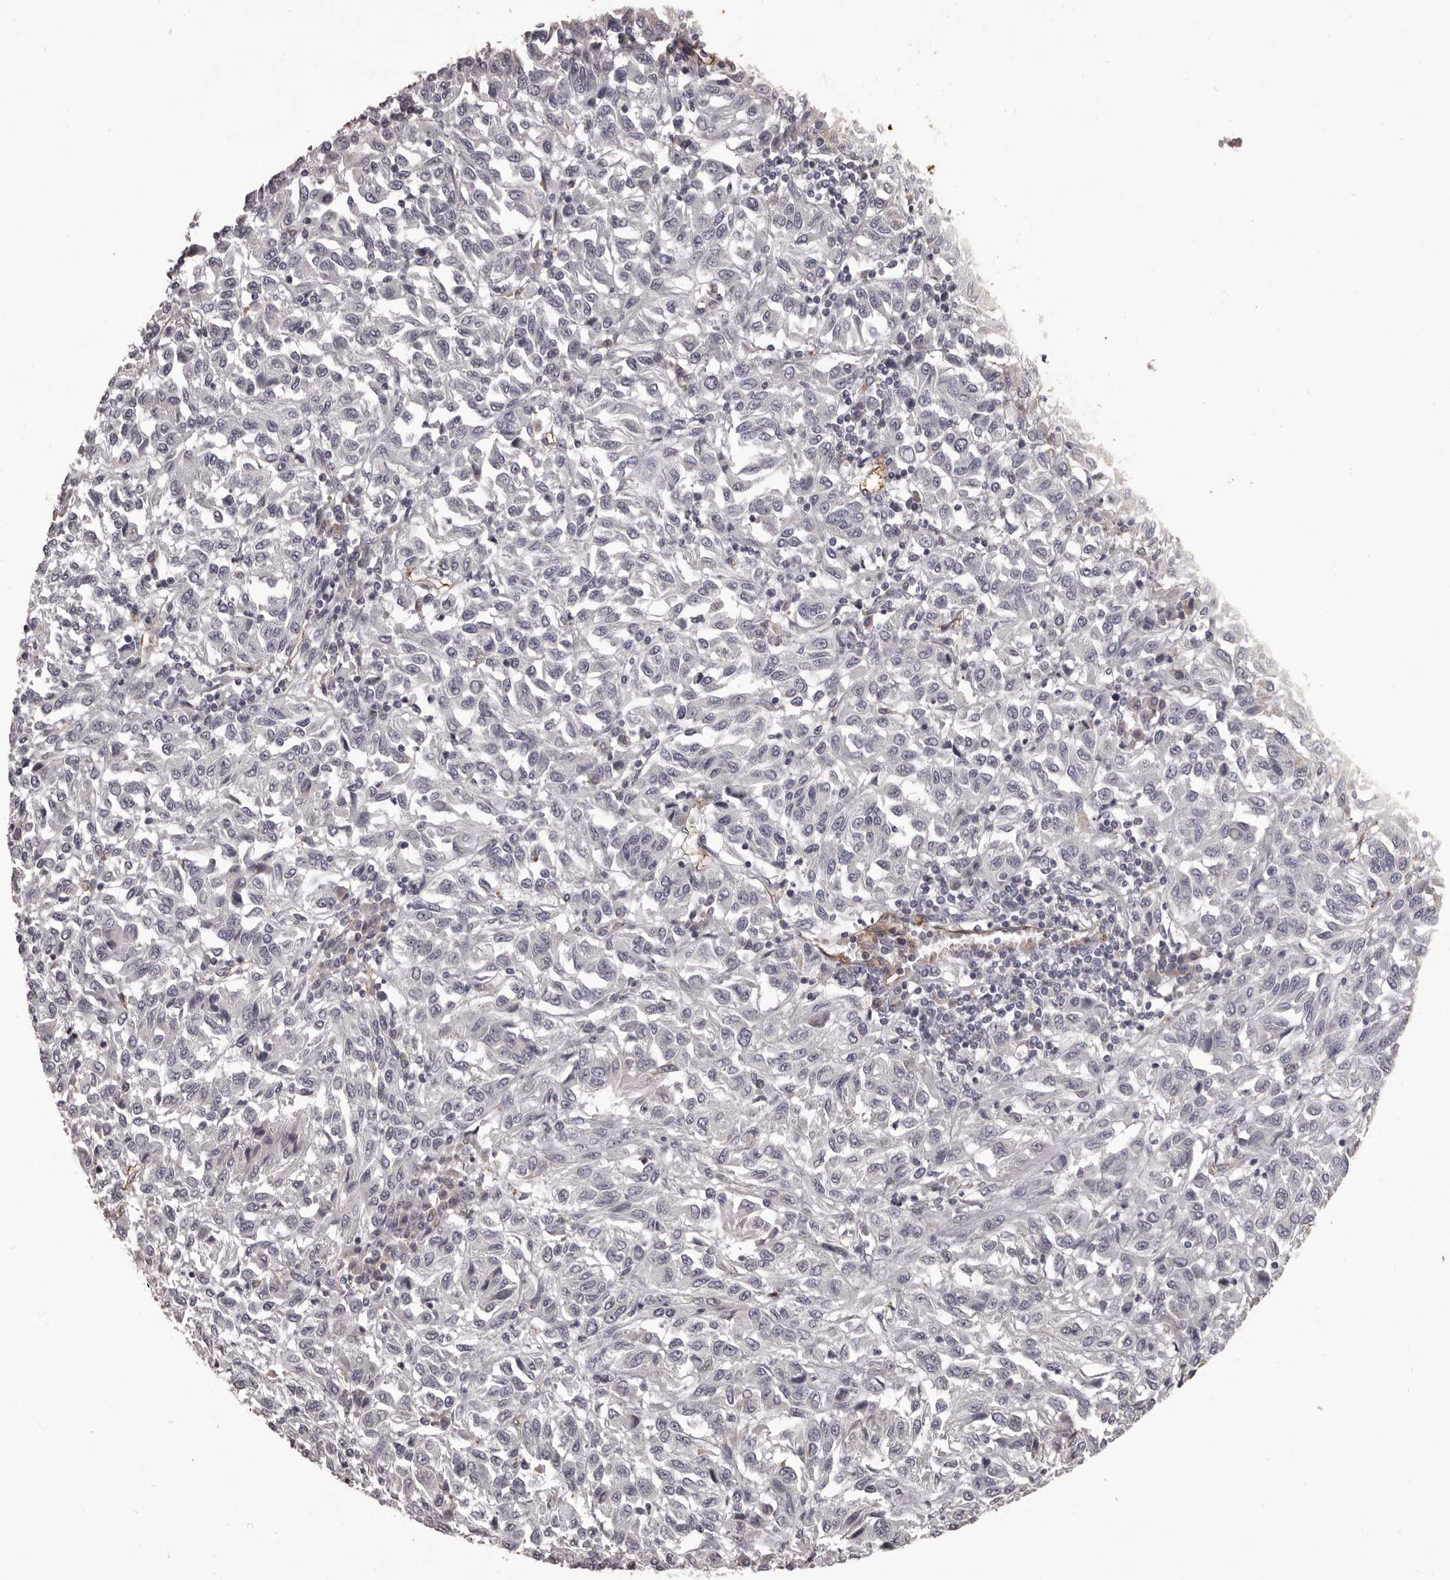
{"staining": {"intensity": "negative", "quantity": "none", "location": "none"}, "tissue": "melanoma", "cell_type": "Tumor cells", "image_type": "cancer", "snomed": [{"axis": "morphology", "description": "Malignant melanoma, Metastatic site"}, {"axis": "topography", "description": "Lung"}], "caption": "A micrograph of malignant melanoma (metastatic site) stained for a protein reveals no brown staining in tumor cells. Nuclei are stained in blue.", "gene": "GPR78", "patient": {"sex": "male", "age": 64}}